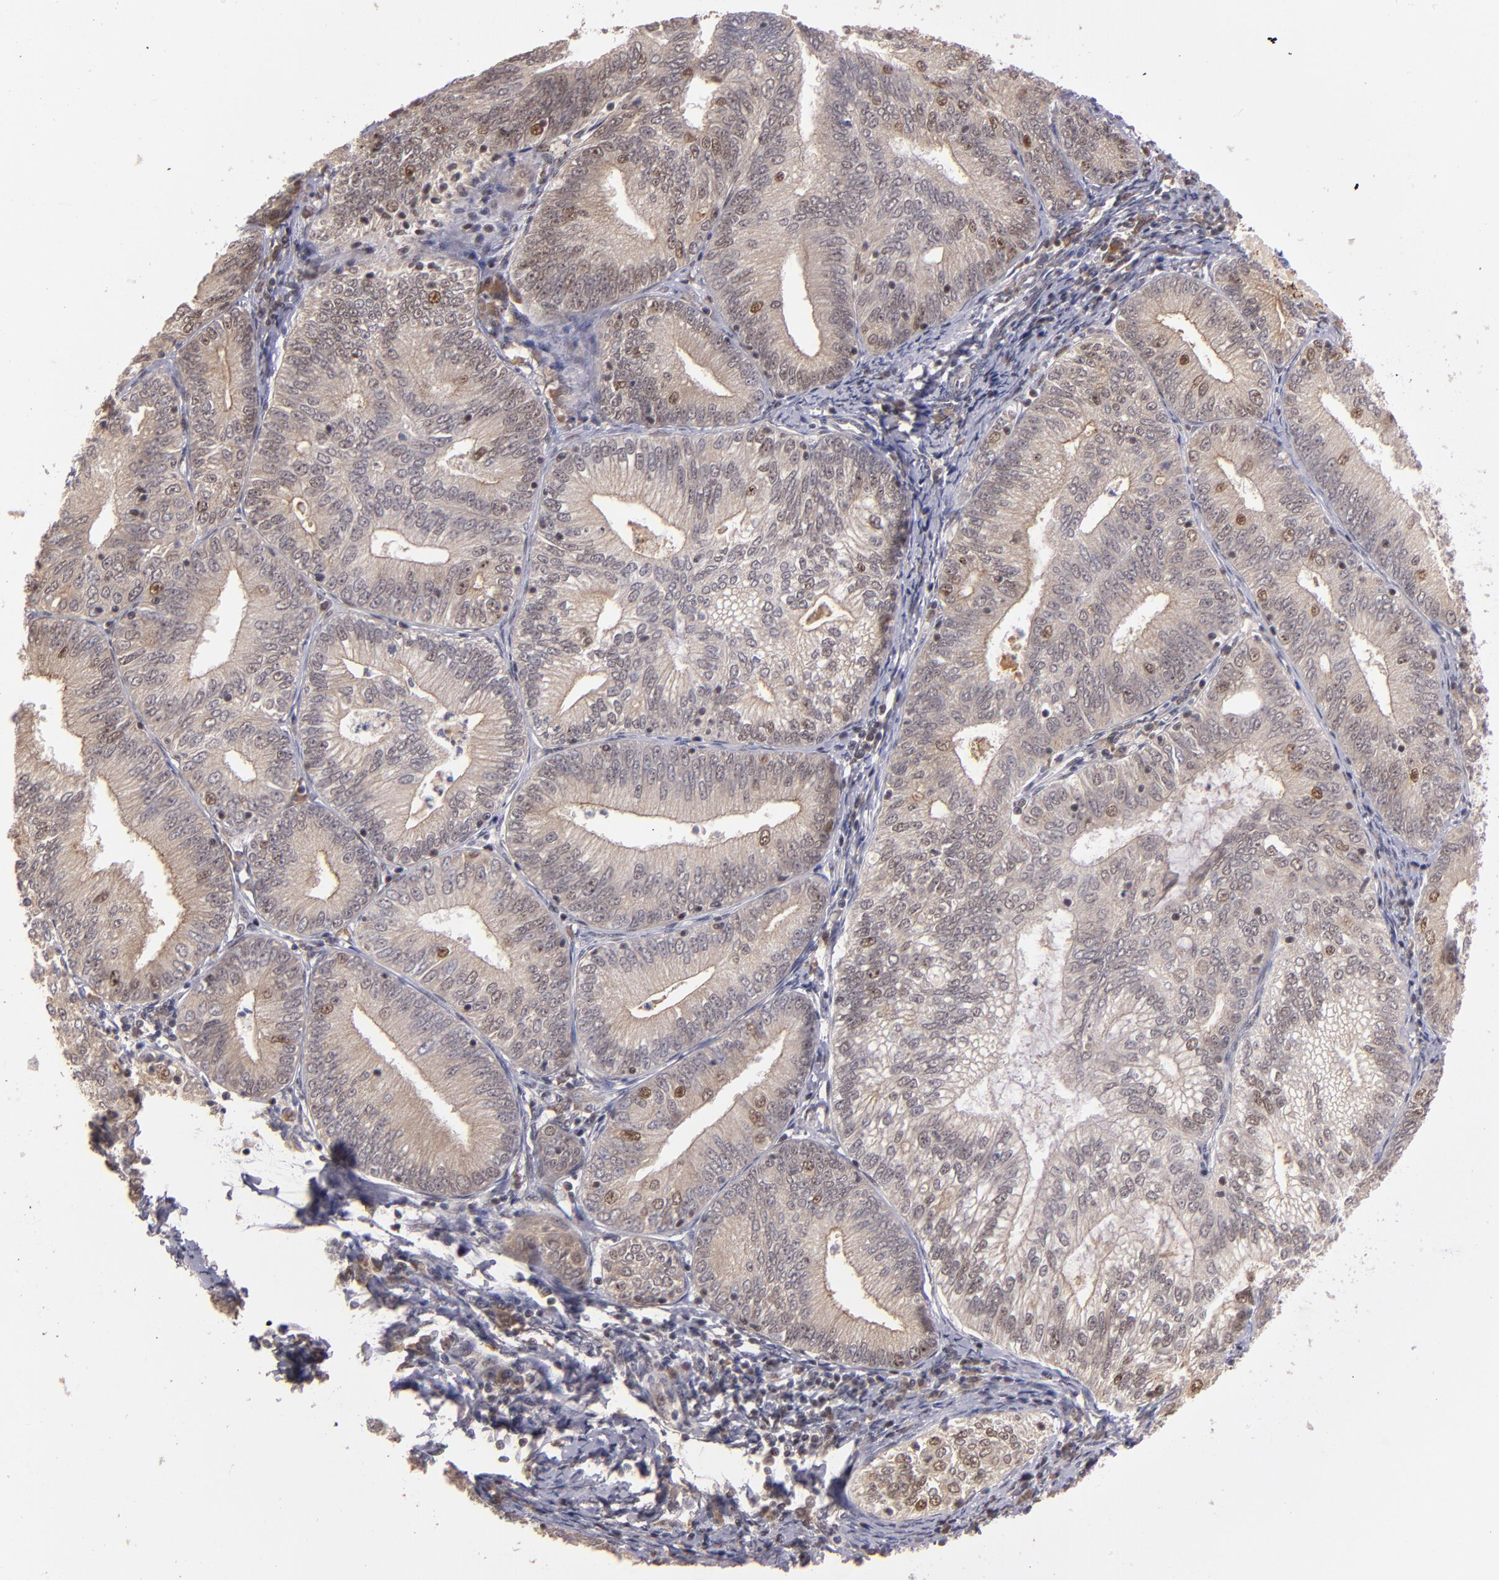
{"staining": {"intensity": "moderate", "quantity": "<25%", "location": "nuclear"}, "tissue": "endometrial cancer", "cell_type": "Tumor cells", "image_type": "cancer", "snomed": [{"axis": "morphology", "description": "Adenocarcinoma, NOS"}, {"axis": "topography", "description": "Endometrium"}], "caption": "Human endometrial adenocarcinoma stained with a protein marker demonstrates moderate staining in tumor cells.", "gene": "ABHD12B", "patient": {"sex": "female", "age": 69}}